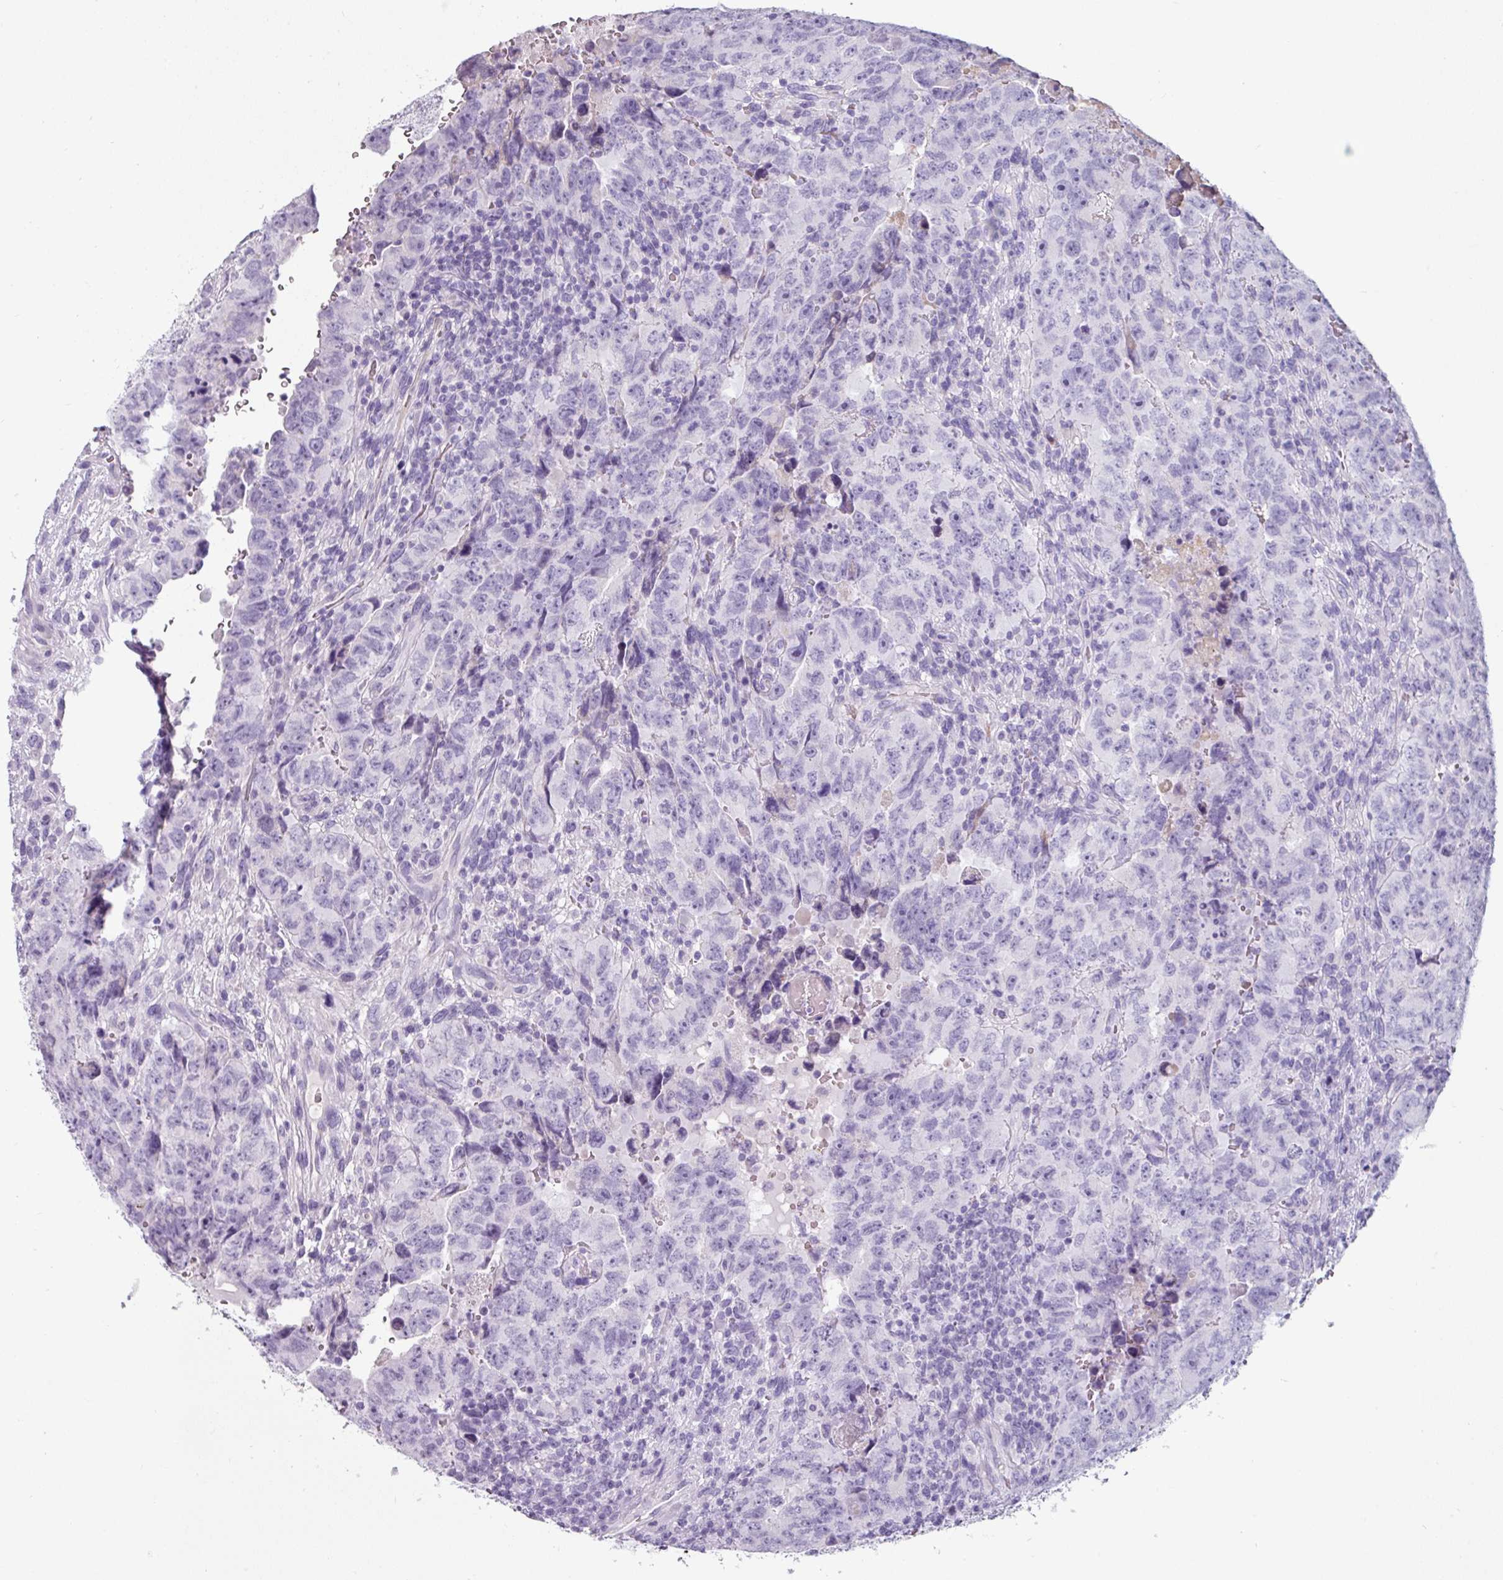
{"staining": {"intensity": "negative", "quantity": "none", "location": "none"}, "tissue": "testis cancer", "cell_type": "Tumor cells", "image_type": "cancer", "snomed": [{"axis": "morphology", "description": "Carcinoma, Embryonal, NOS"}, {"axis": "topography", "description": "Testis"}], "caption": "The image displays no significant staining in tumor cells of testis cancer (embryonal carcinoma). (IHC, brightfield microscopy, high magnification).", "gene": "CLCA1", "patient": {"sex": "male", "age": 24}}